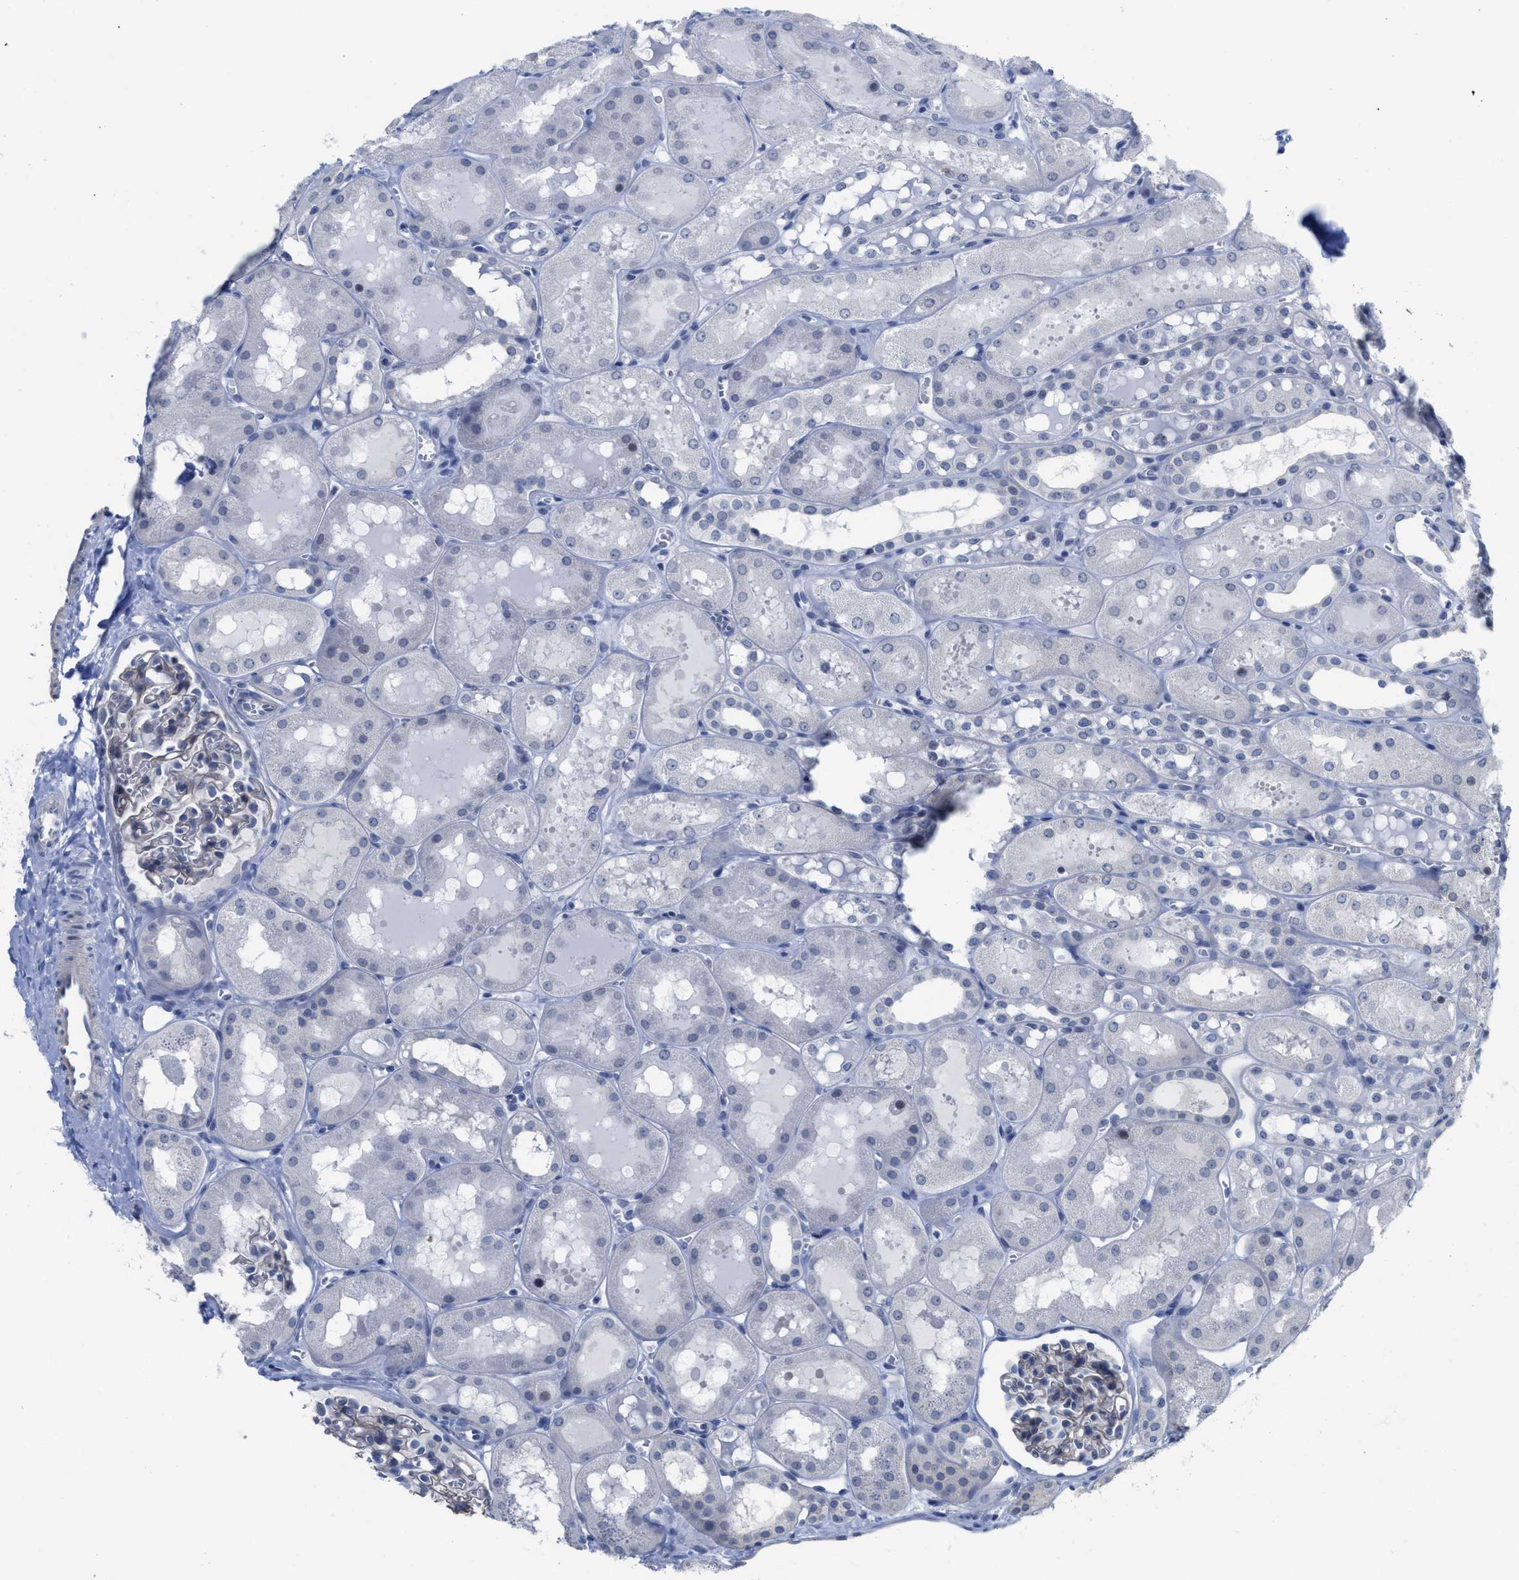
{"staining": {"intensity": "weak", "quantity": "25%-75%", "location": "cytoplasmic/membranous"}, "tissue": "kidney", "cell_type": "Cells in glomeruli", "image_type": "normal", "snomed": [{"axis": "morphology", "description": "Normal tissue, NOS"}, {"axis": "topography", "description": "Kidney"}, {"axis": "topography", "description": "Urinary bladder"}], "caption": "DAB (3,3'-diaminobenzidine) immunohistochemical staining of benign human kidney exhibits weak cytoplasmic/membranous protein positivity in about 25%-75% of cells in glomeruli. The protein of interest is shown in brown color, while the nuclei are stained blue.", "gene": "ACKR1", "patient": {"sex": "male", "age": 16}}